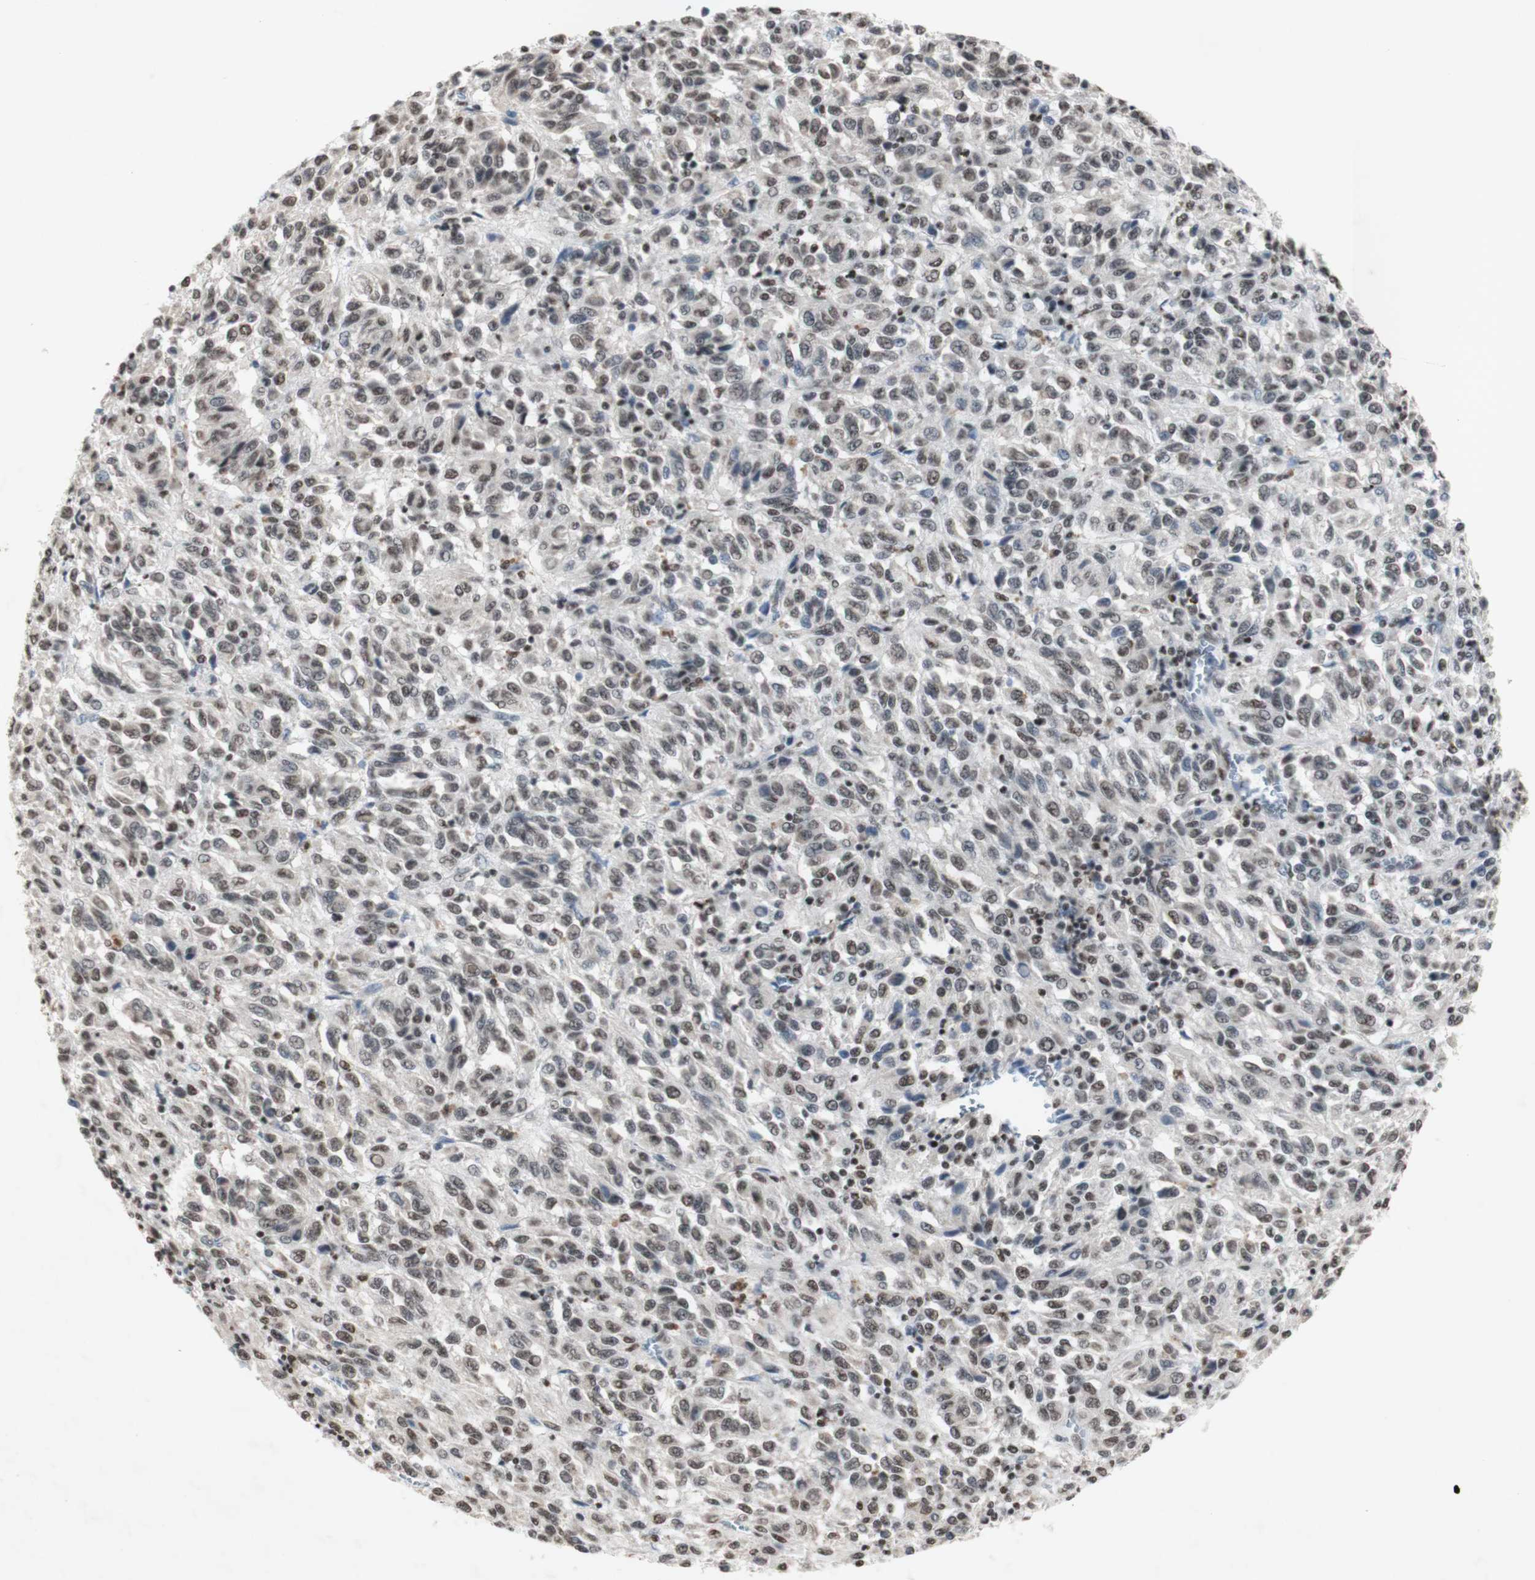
{"staining": {"intensity": "moderate", "quantity": ">75%", "location": "nuclear"}, "tissue": "melanoma", "cell_type": "Tumor cells", "image_type": "cancer", "snomed": [{"axis": "morphology", "description": "Malignant melanoma, Metastatic site"}, {"axis": "topography", "description": "Lung"}], "caption": "Immunohistochemistry (IHC) of human malignant melanoma (metastatic site) displays medium levels of moderate nuclear staining in about >75% of tumor cells.", "gene": "SNRPB", "patient": {"sex": "male", "age": 64}}